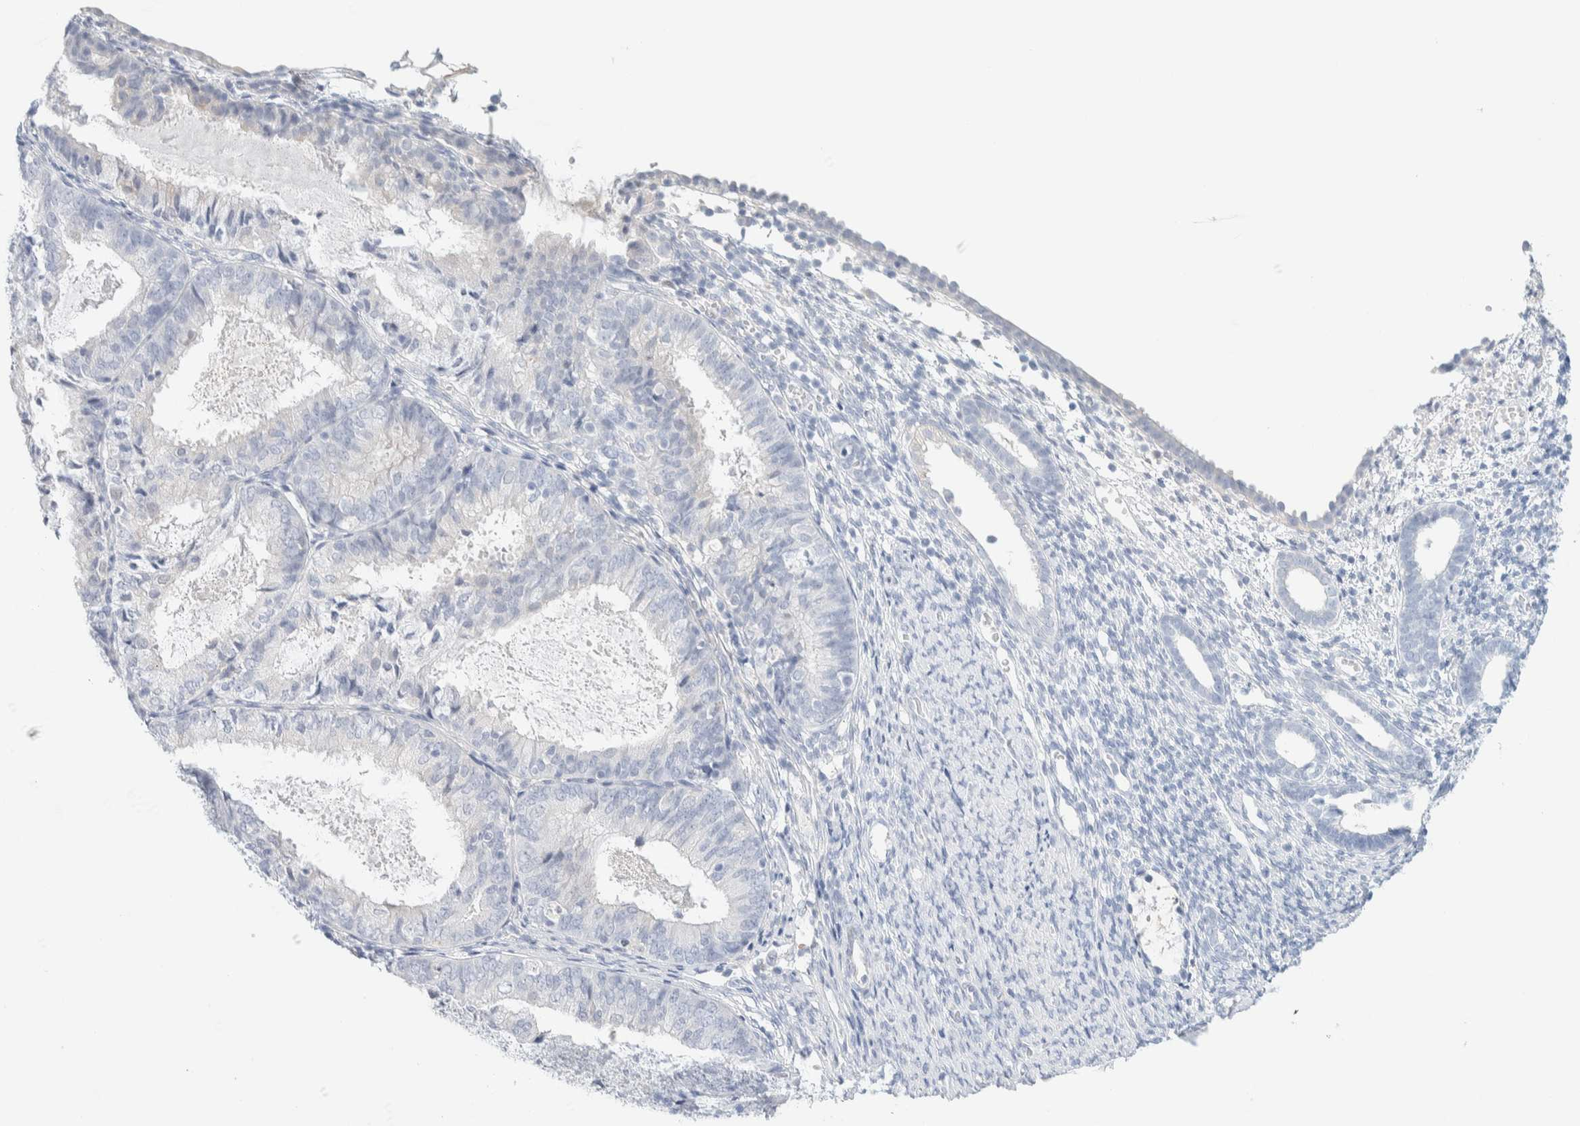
{"staining": {"intensity": "negative", "quantity": "none", "location": "none"}, "tissue": "endometrium", "cell_type": "Cells in endometrial stroma", "image_type": "normal", "snomed": [{"axis": "morphology", "description": "Normal tissue, NOS"}, {"axis": "morphology", "description": "Adenocarcinoma, NOS"}, {"axis": "topography", "description": "Endometrium"}], "caption": "Immunohistochemistry (IHC) image of benign endometrium: human endometrium stained with DAB exhibits no significant protein staining in cells in endometrial stroma.", "gene": "ATCAY", "patient": {"sex": "female", "age": 57}}